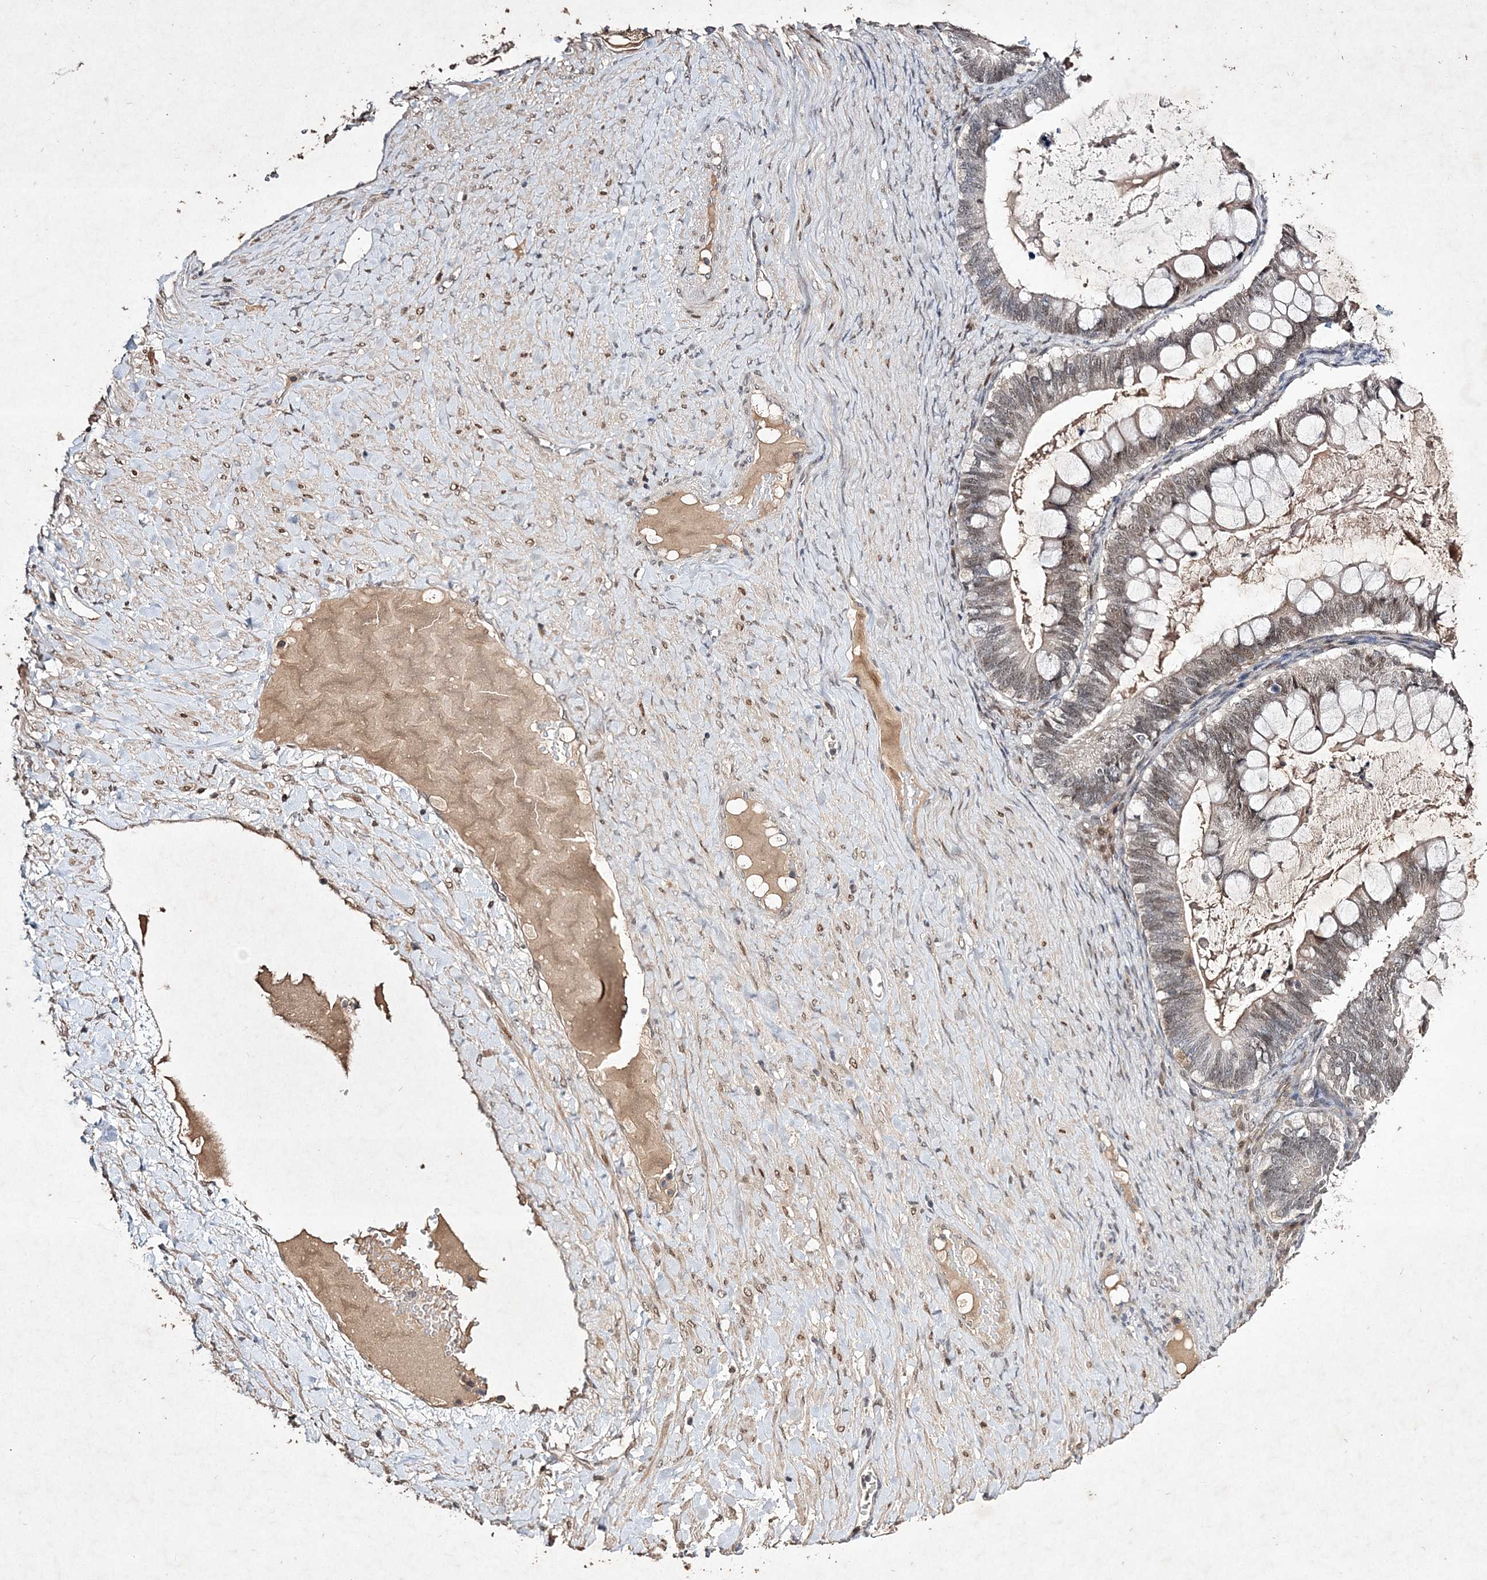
{"staining": {"intensity": "weak", "quantity": ">75%", "location": "nuclear"}, "tissue": "ovarian cancer", "cell_type": "Tumor cells", "image_type": "cancer", "snomed": [{"axis": "morphology", "description": "Cystadenocarcinoma, mucinous, NOS"}, {"axis": "topography", "description": "Ovary"}], "caption": "A brown stain labels weak nuclear staining of a protein in human ovarian cancer (mucinous cystadenocarcinoma) tumor cells.", "gene": "C3orf38", "patient": {"sex": "female", "age": 61}}